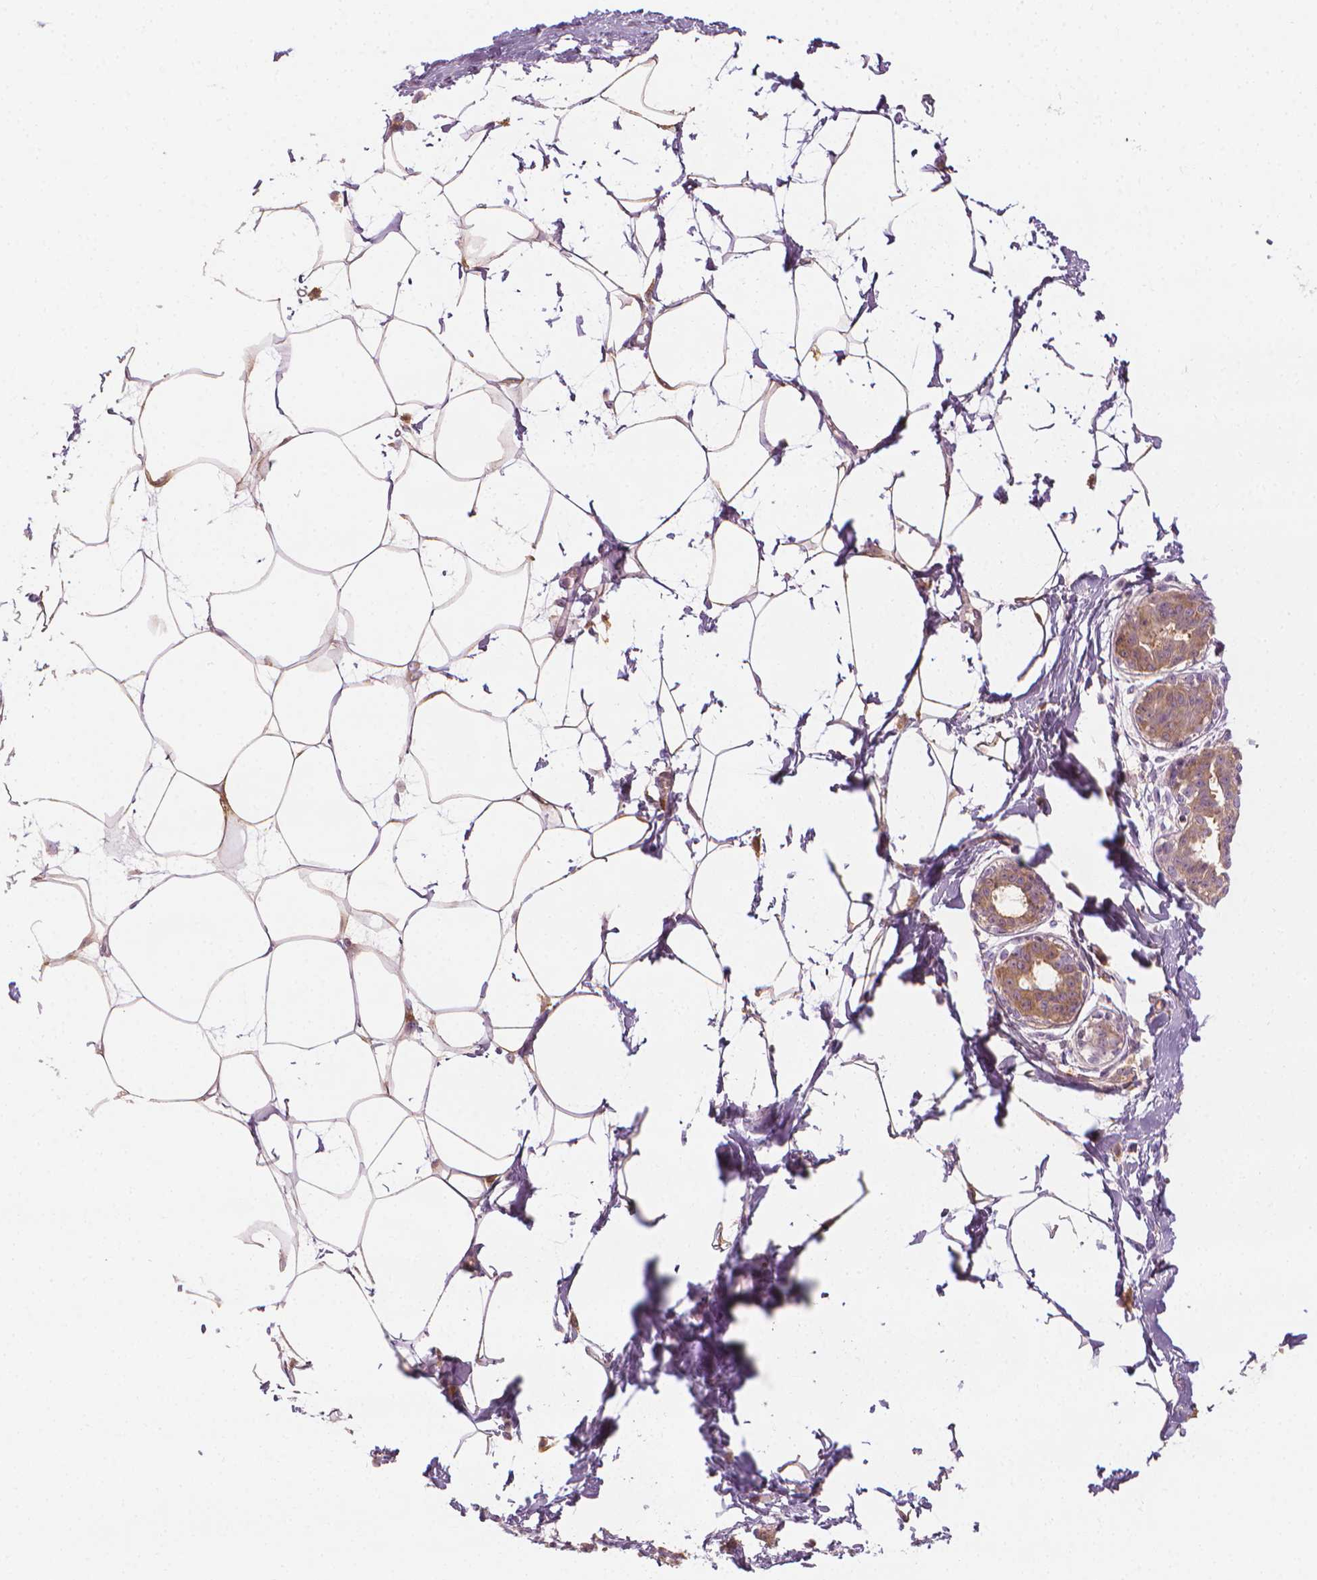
{"staining": {"intensity": "moderate", "quantity": "25%-75%", "location": "cytoplasmic/membranous"}, "tissue": "breast", "cell_type": "Adipocytes", "image_type": "normal", "snomed": [{"axis": "morphology", "description": "Normal tissue, NOS"}, {"axis": "topography", "description": "Breast"}], "caption": "A brown stain highlights moderate cytoplasmic/membranous positivity of a protein in adipocytes of normal human breast. (DAB (3,3'-diaminobenzidine) = brown stain, brightfield microscopy at high magnification).", "gene": "SHMT1", "patient": {"sex": "female", "age": 45}}